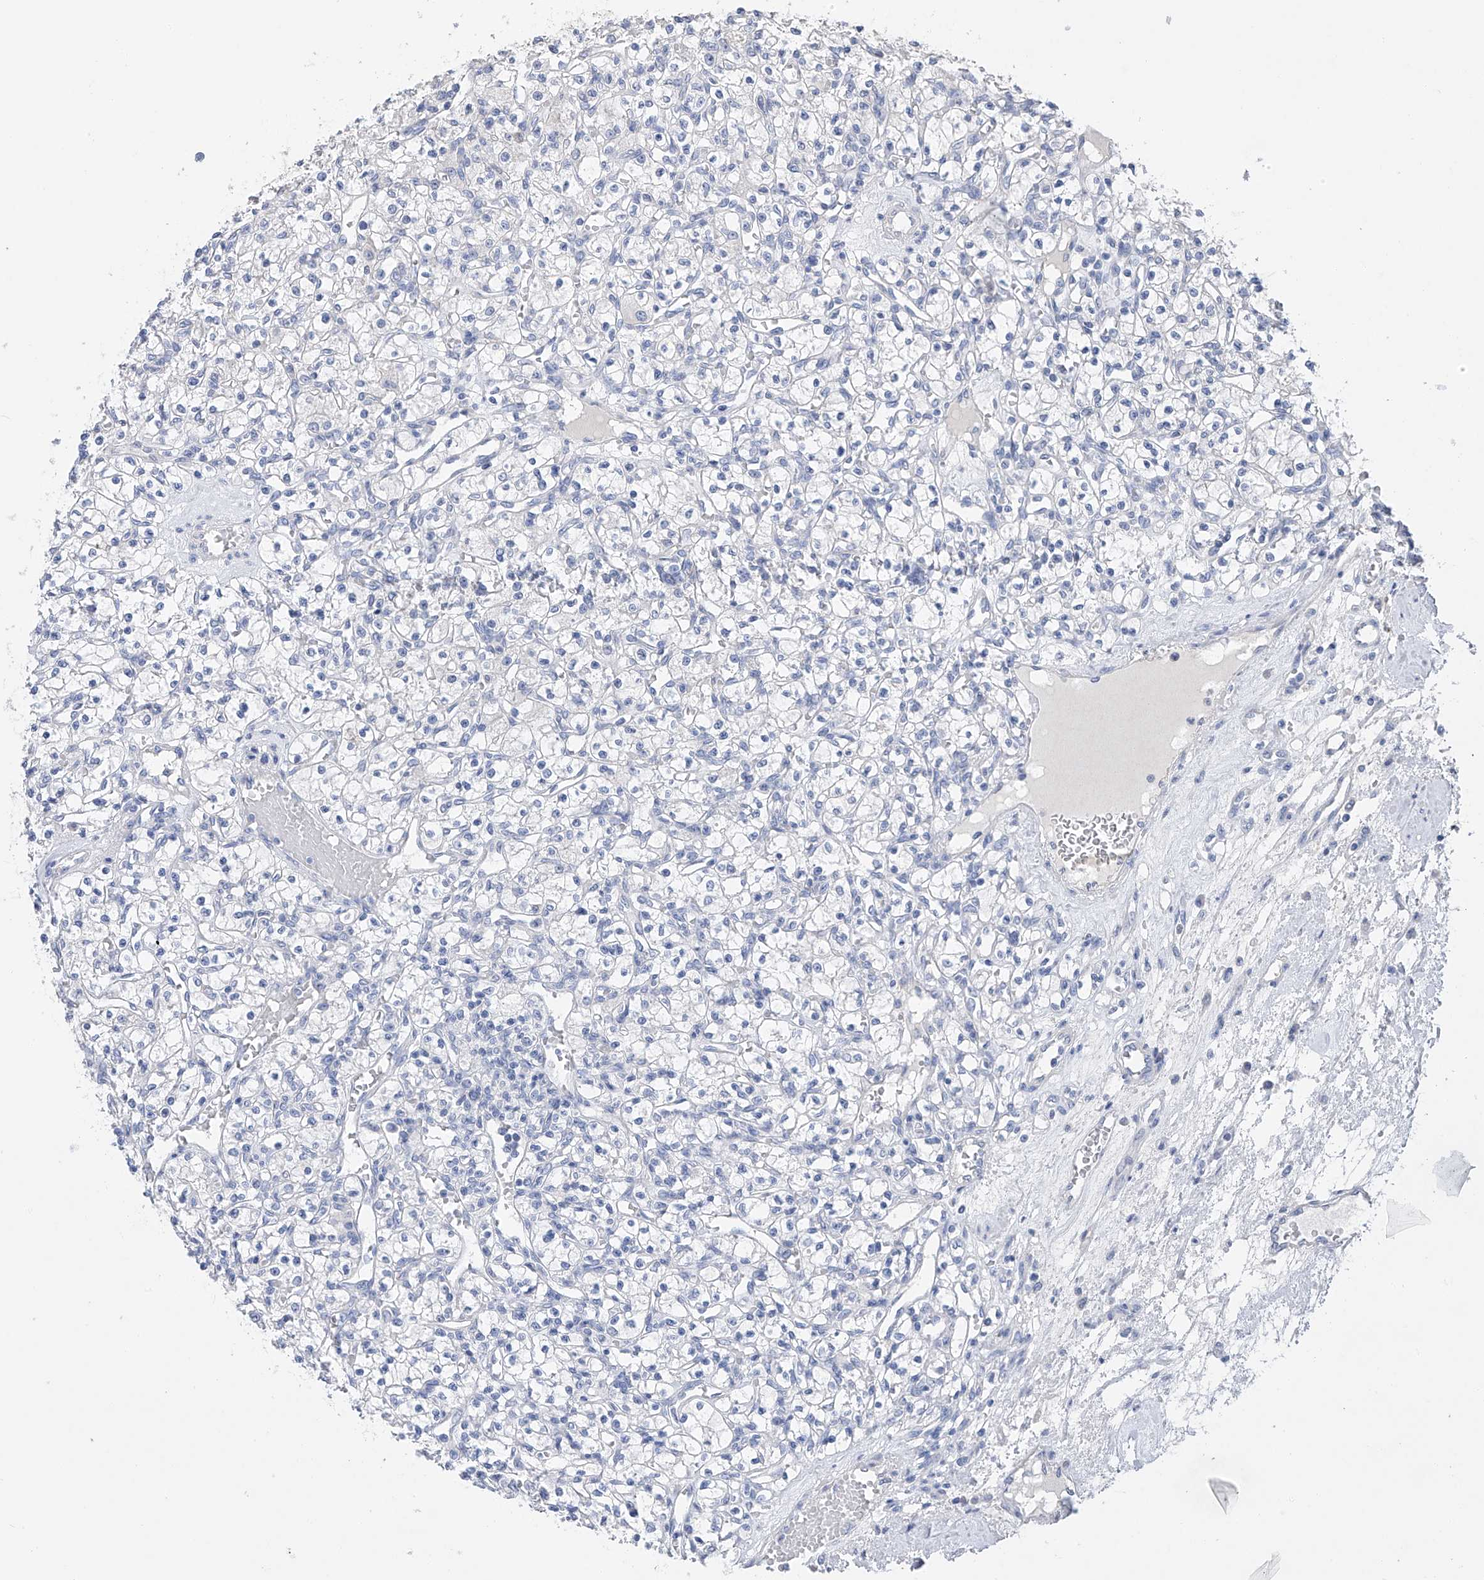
{"staining": {"intensity": "negative", "quantity": "none", "location": "none"}, "tissue": "renal cancer", "cell_type": "Tumor cells", "image_type": "cancer", "snomed": [{"axis": "morphology", "description": "Adenocarcinoma, NOS"}, {"axis": "topography", "description": "Kidney"}], "caption": "Immunohistochemistry image of human adenocarcinoma (renal) stained for a protein (brown), which reveals no staining in tumor cells.", "gene": "ADRA1A", "patient": {"sex": "female", "age": 59}}